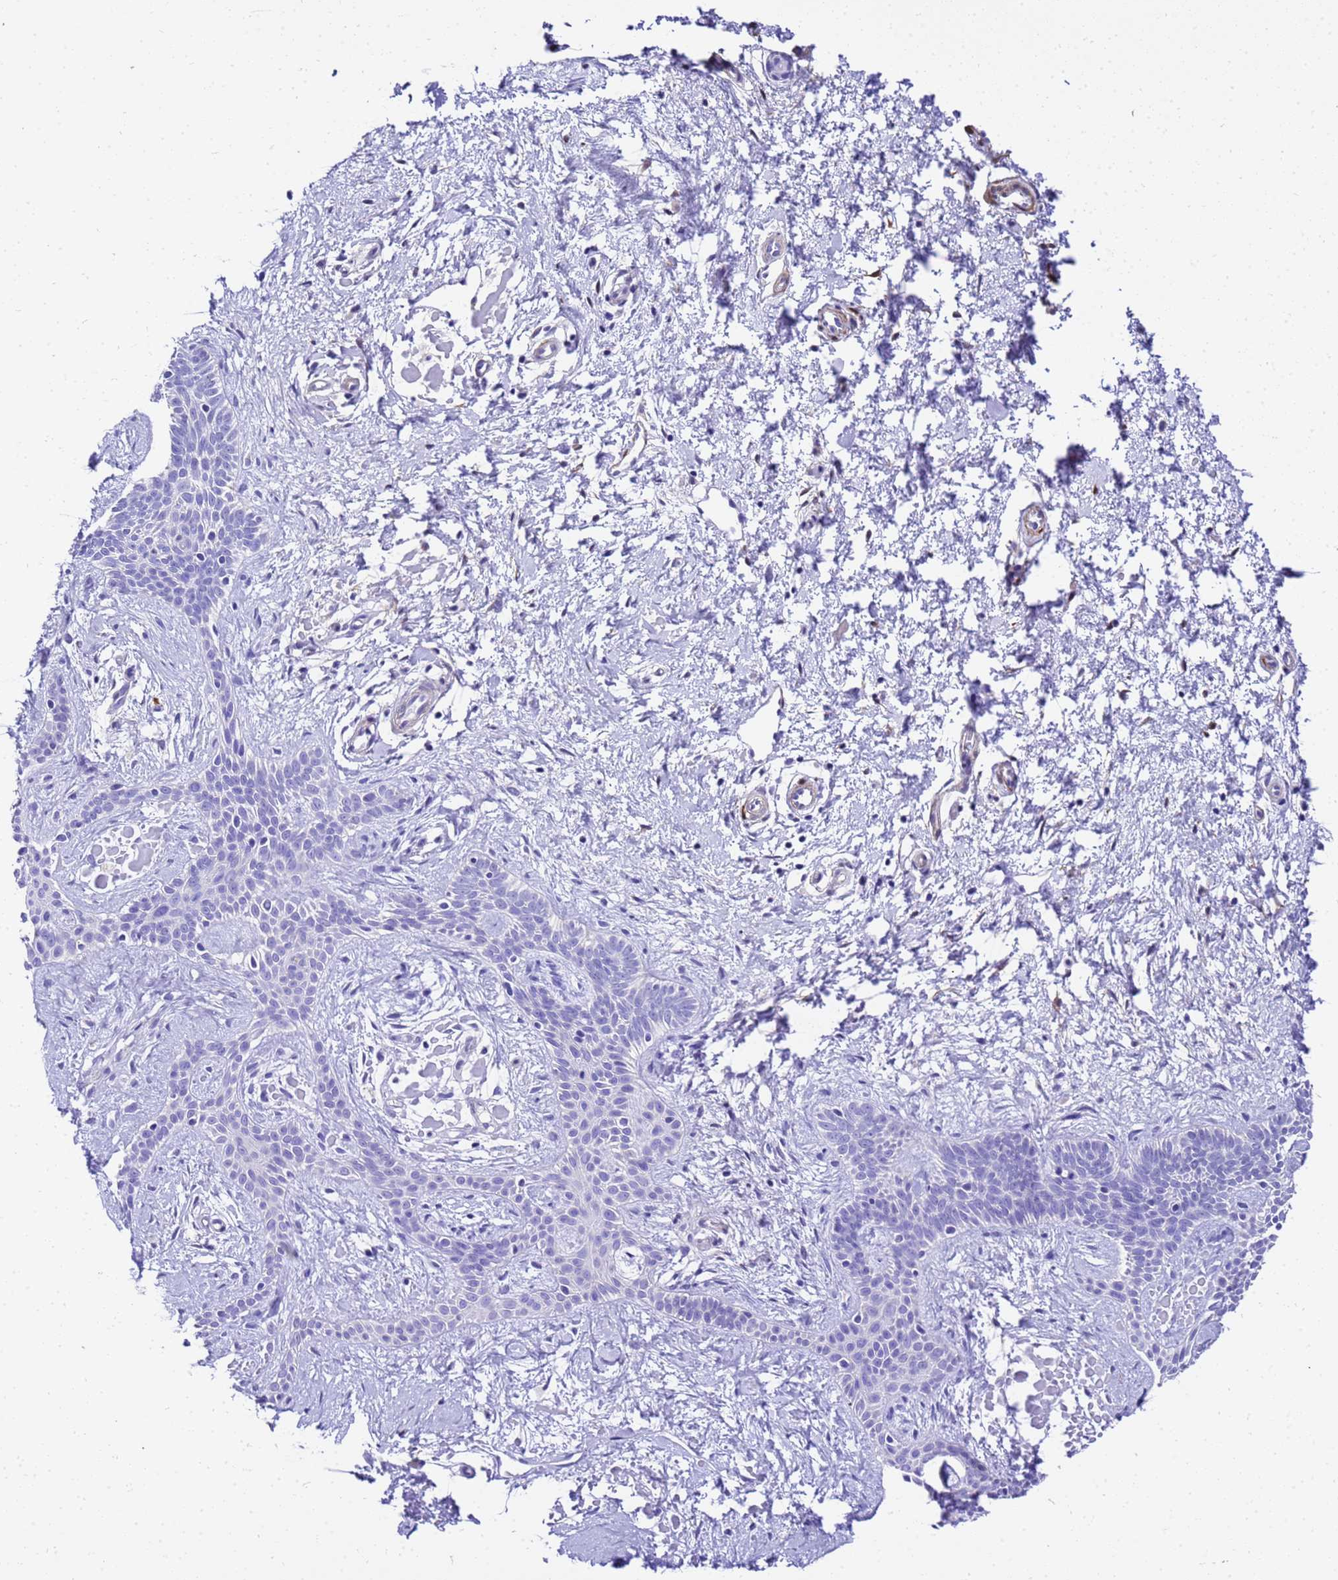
{"staining": {"intensity": "negative", "quantity": "none", "location": "none"}, "tissue": "skin cancer", "cell_type": "Tumor cells", "image_type": "cancer", "snomed": [{"axis": "morphology", "description": "Basal cell carcinoma"}, {"axis": "topography", "description": "Skin"}], "caption": "Protein analysis of skin cancer shows no significant staining in tumor cells.", "gene": "HSPB6", "patient": {"sex": "male", "age": 78}}